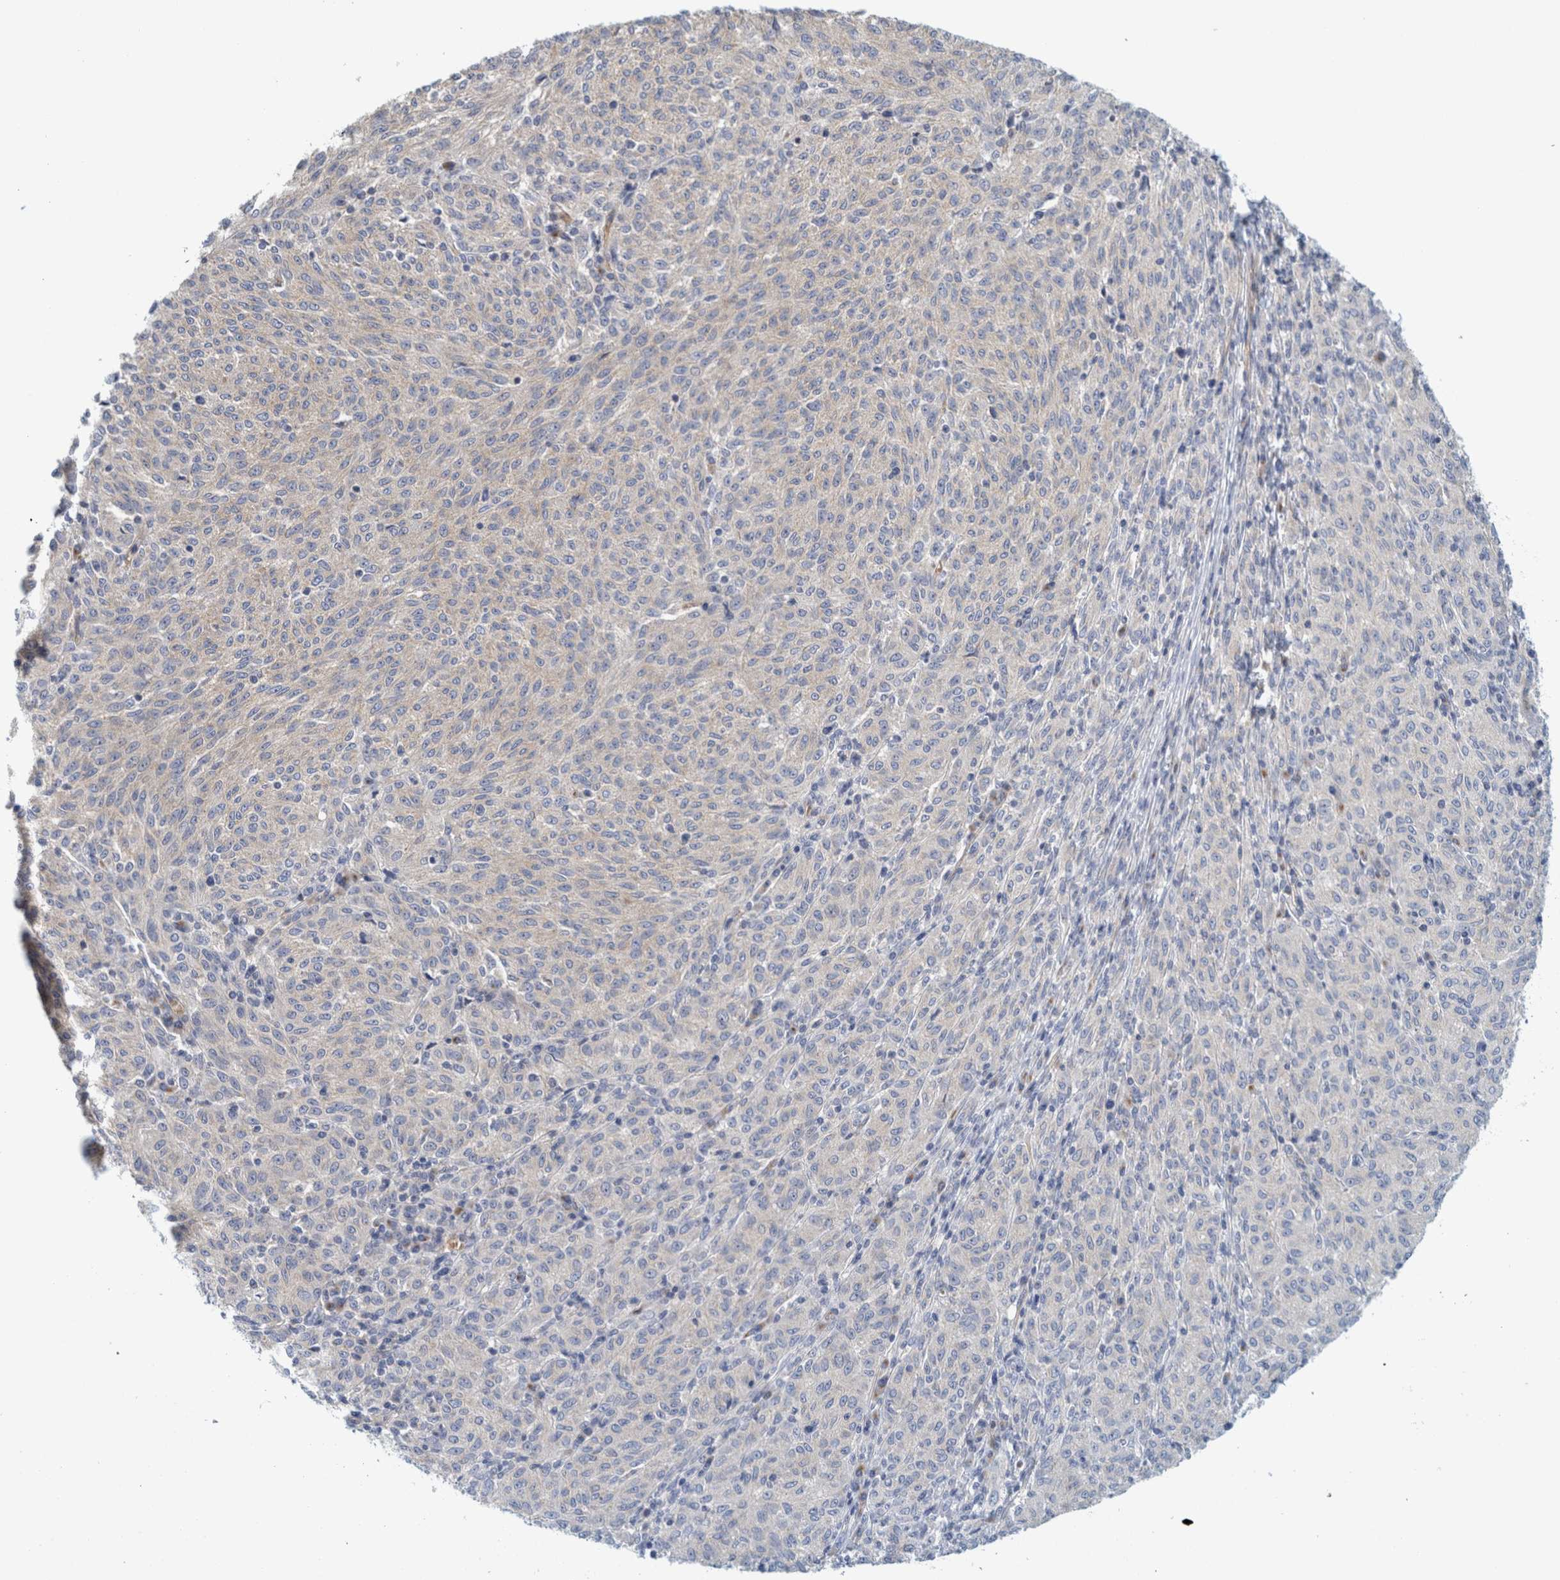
{"staining": {"intensity": "negative", "quantity": "none", "location": "none"}, "tissue": "melanoma", "cell_type": "Tumor cells", "image_type": "cancer", "snomed": [{"axis": "morphology", "description": "Malignant melanoma, NOS"}, {"axis": "topography", "description": "Skin"}], "caption": "Immunohistochemistry (IHC) photomicrograph of human melanoma stained for a protein (brown), which displays no expression in tumor cells. (DAB (3,3'-diaminobenzidine) IHC with hematoxylin counter stain).", "gene": "ZNF324B", "patient": {"sex": "female", "age": 72}}